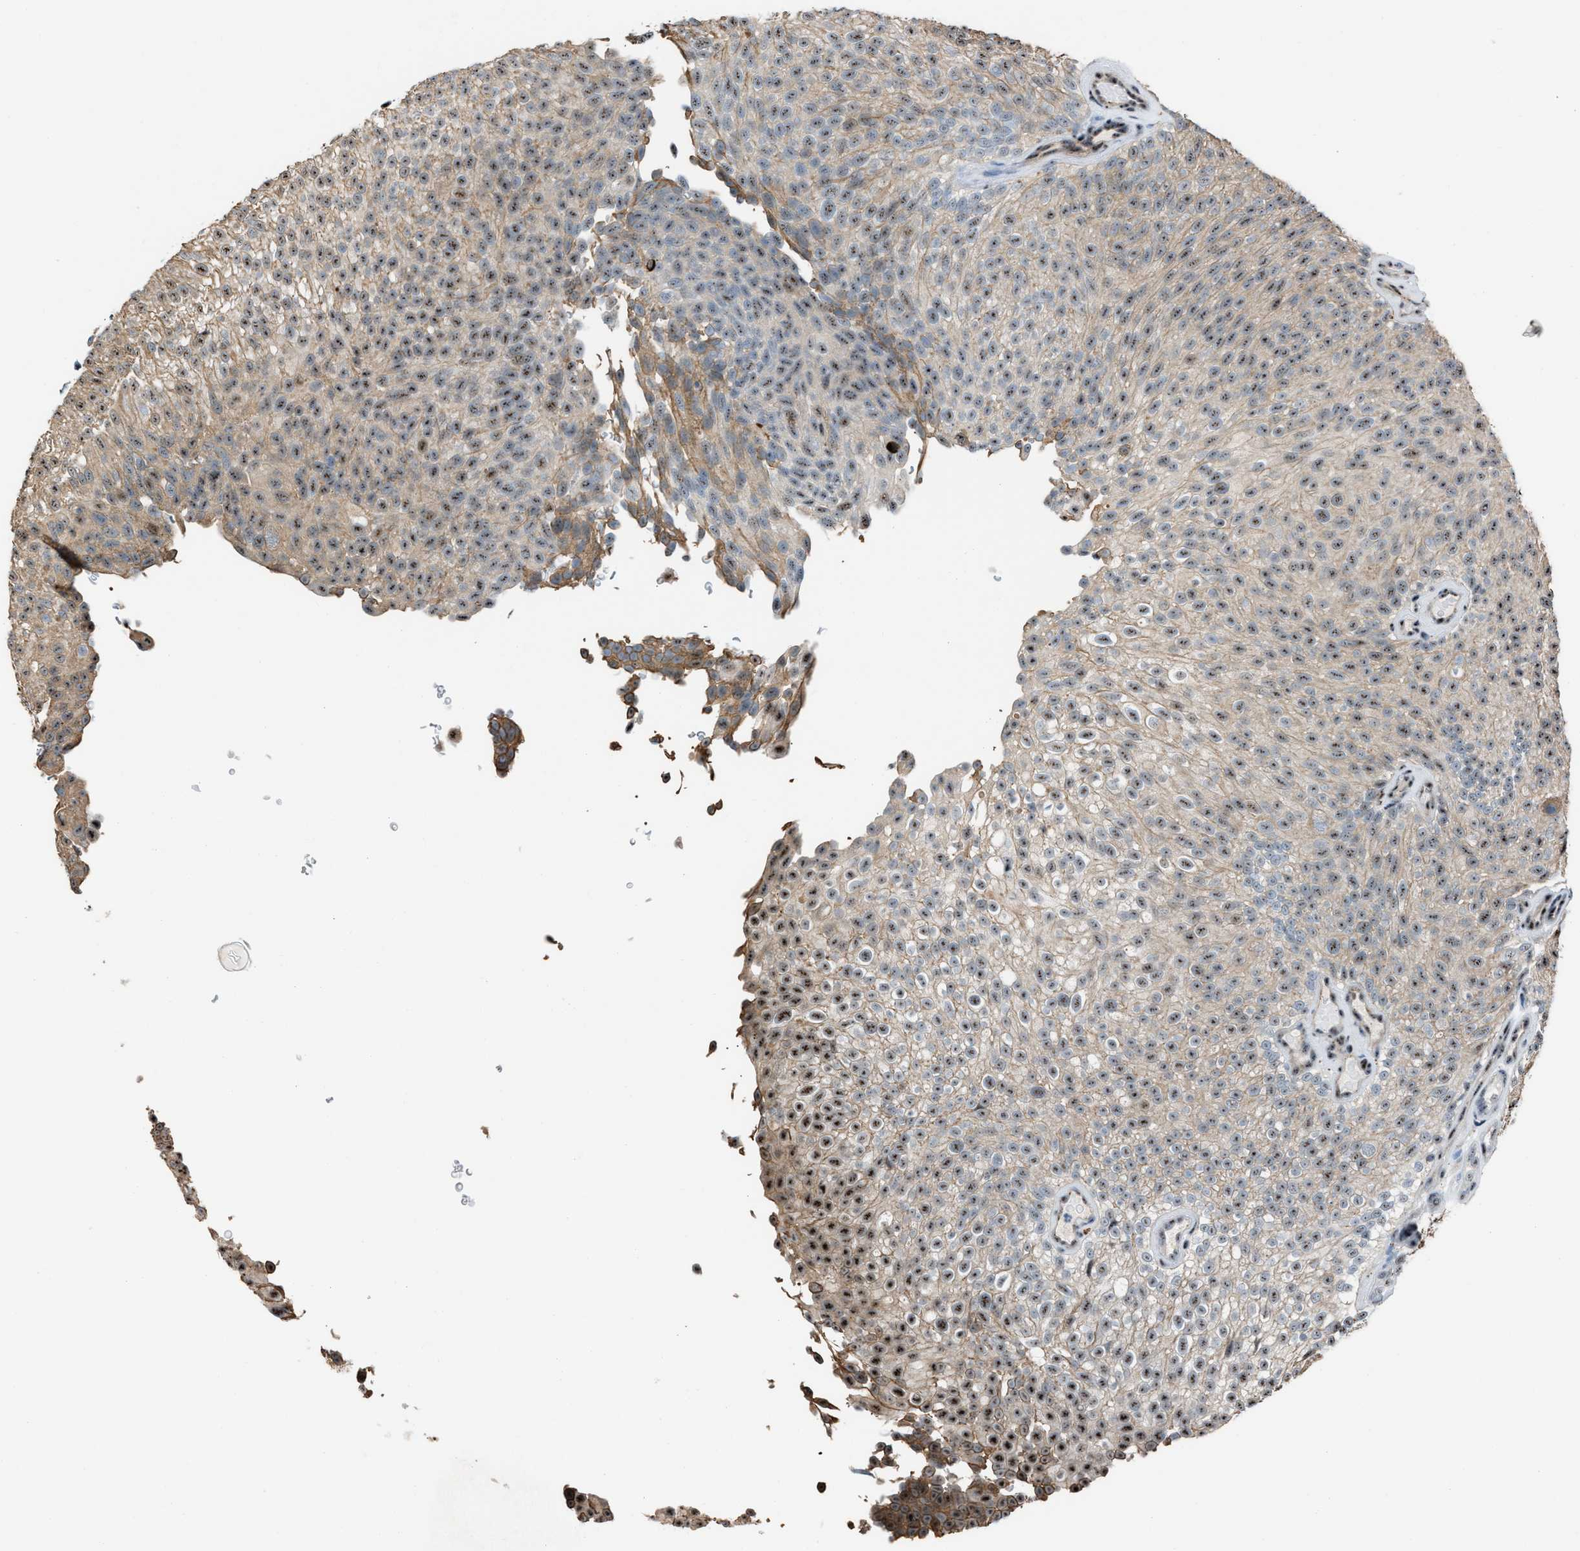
{"staining": {"intensity": "moderate", "quantity": ">75%", "location": "nuclear"}, "tissue": "urothelial cancer", "cell_type": "Tumor cells", "image_type": "cancer", "snomed": [{"axis": "morphology", "description": "Urothelial carcinoma, Low grade"}, {"axis": "topography", "description": "Urinary bladder"}], "caption": "Immunohistochemistry (IHC) (DAB (3,3'-diaminobenzidine)) staining of human low-grade urothelial carcinoma displays moderate nuclear protein positivity in approximately >75% of tumor cells.", "gene": "CENPP", "patient": {"sex": "male", "age": 78}}